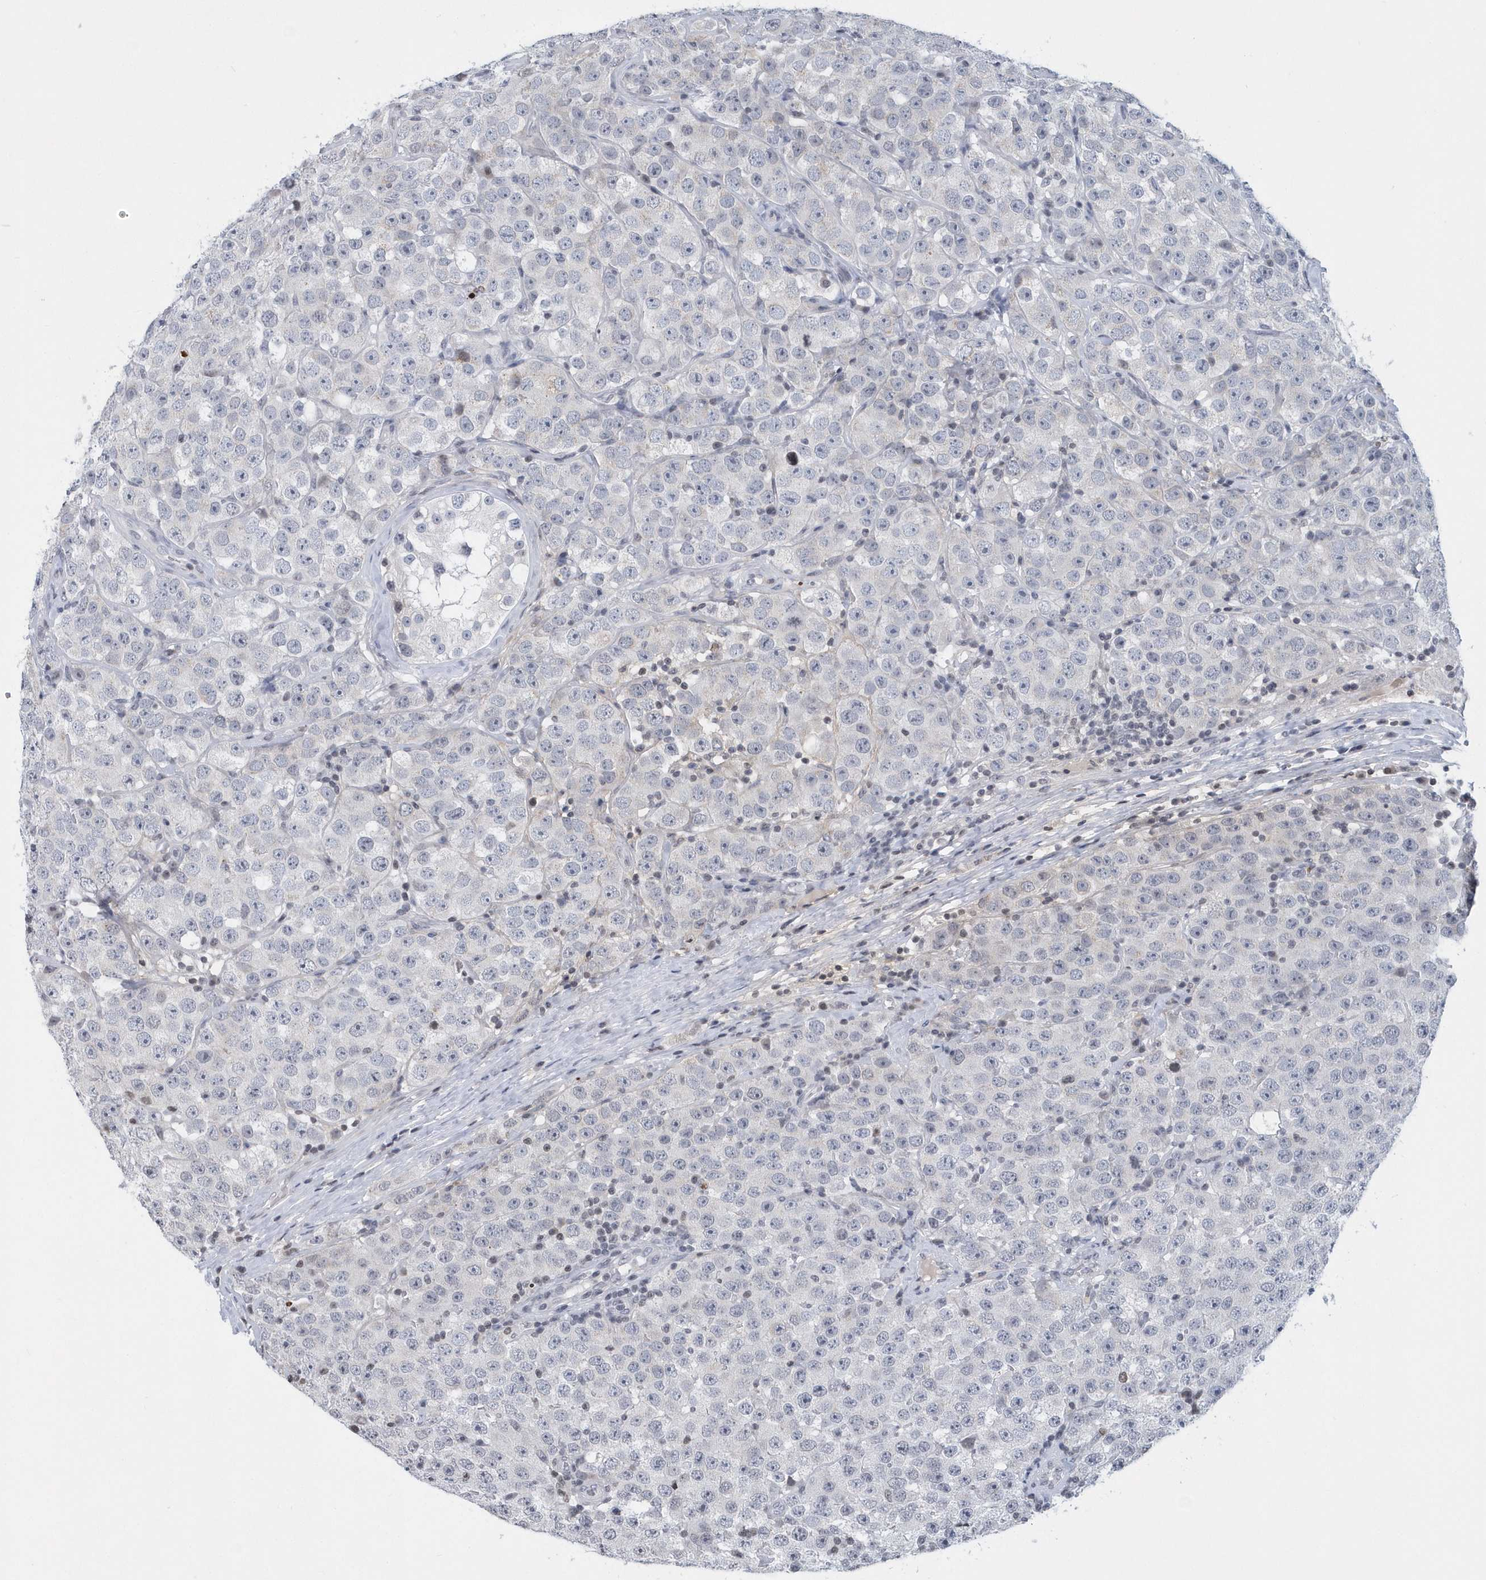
{"staining": {"intensity": "negative", "quantity": "none", "location": "none"}, "tissue": "testis cancer", "cell_type": "Tumor cells", "image_type": "cancer", "snomed": [{"axis": "morphology", "description": "Seminoma, NOS"}, {"axis": "topography", "description": "Testis"}], "caption": "Immunohistochemistry micrograph of neoplastic tissue: testis cancer stained with DAB (3,3'-diaminobenzidine) demonstrates no significant protein positivity in tumor cells.", "gene": "VWA5B2", "patient": {"sex": "male", "age": 28}}